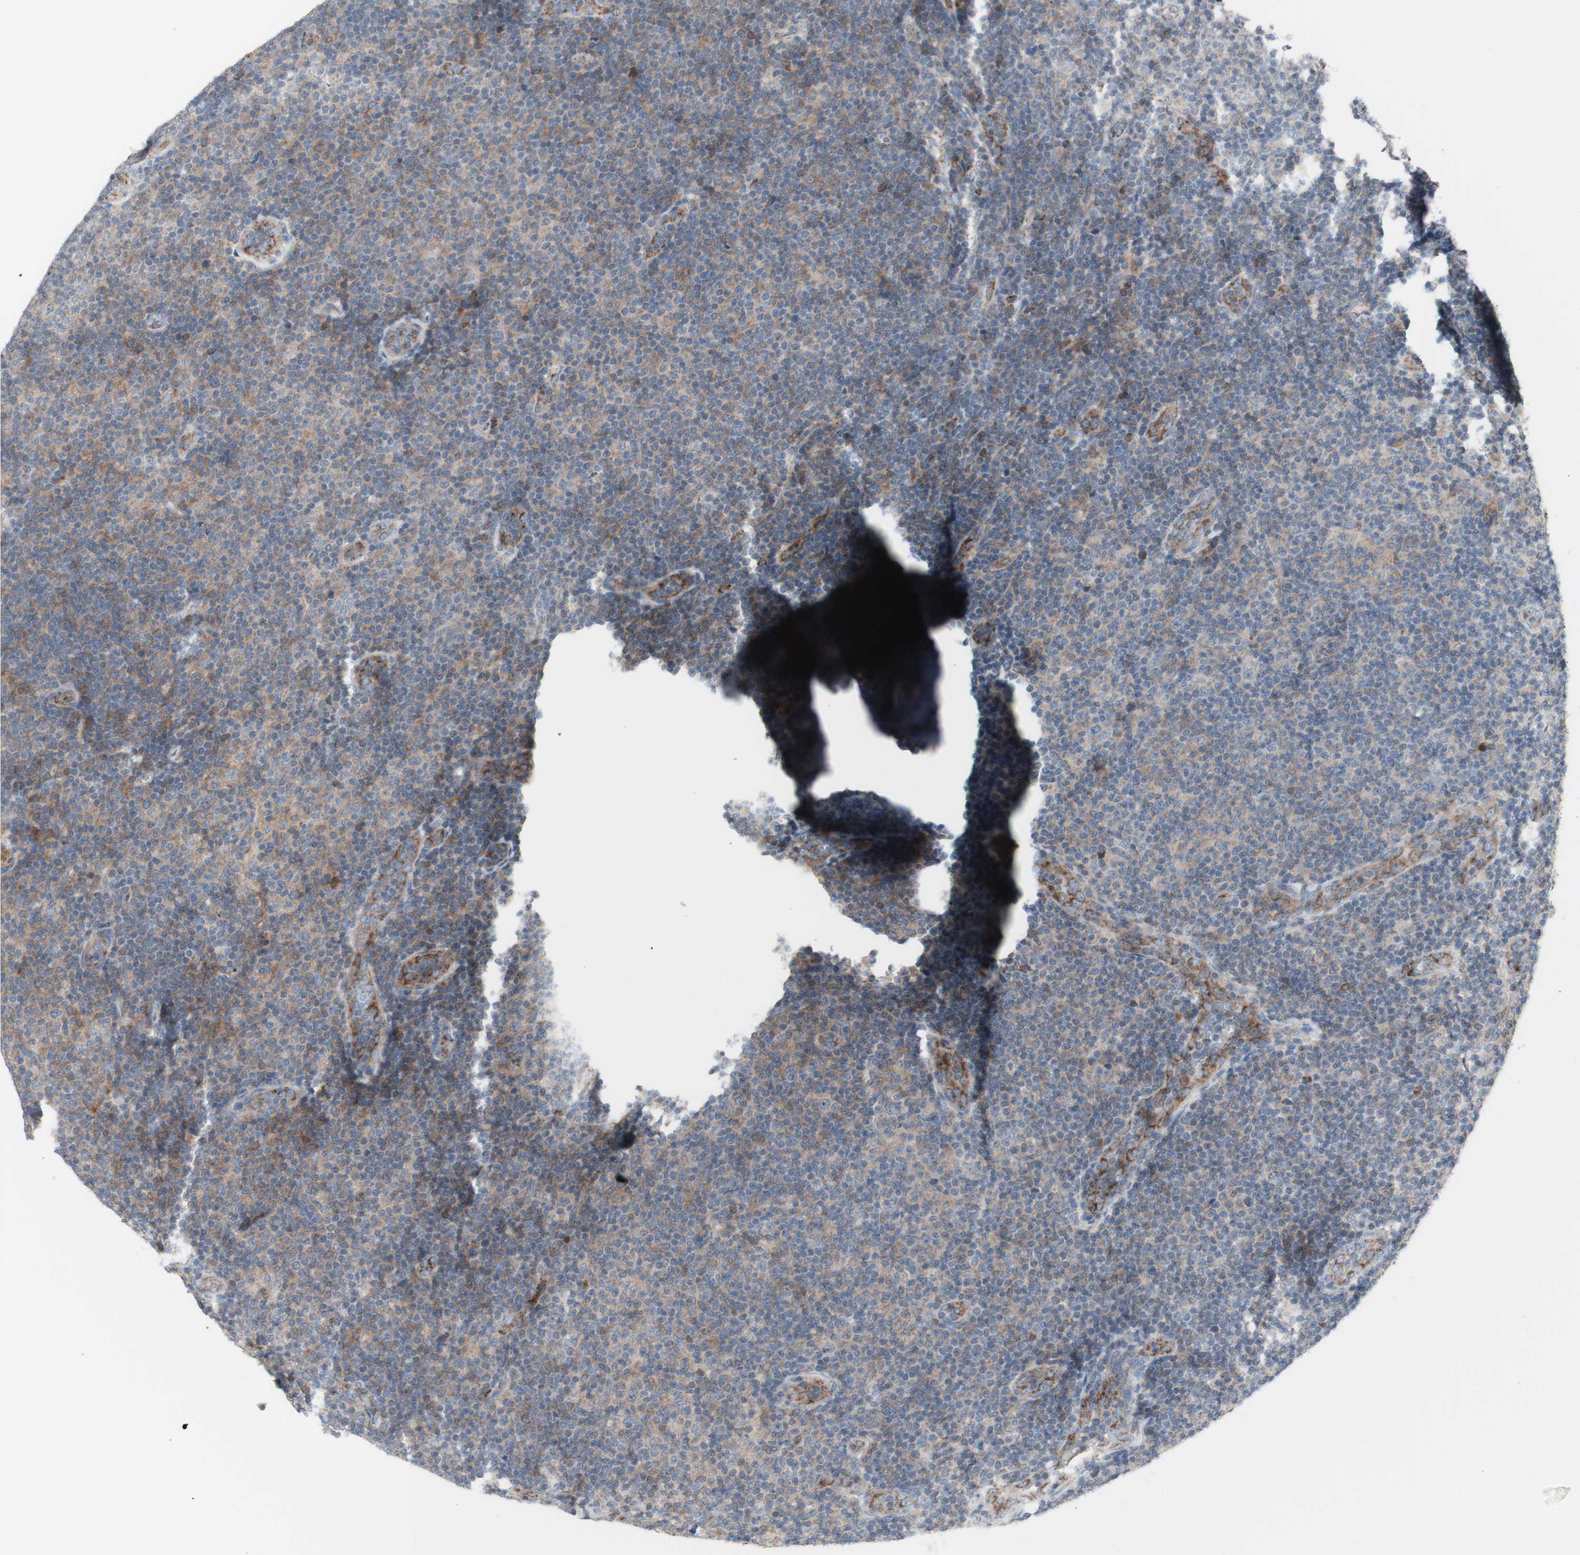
{"staining": {"intensity": "weak", "quantity": "<25%", "location": "cytoplasmic/membranous"}, "tissue": "lymphoma", "cell_type": "Tumor cells", "image_type": "cancer", "snomed": [{"axis": "morphology", "description": "Malignant lymphoma, non-Hodgkin's type, Low grade"}, {"axis": "topography", "description": "Lymph node"}], "caption": "Immunohistochemistry micrograph of malignant lymphoma, non-Hodgkin's type (low-grade) stained for a protein (brown), which reveals no staining in tumor cells. Nuclei are stained in blue.", "gene": "C3orf52", "patient": {"sex": "male", "age": 83}}